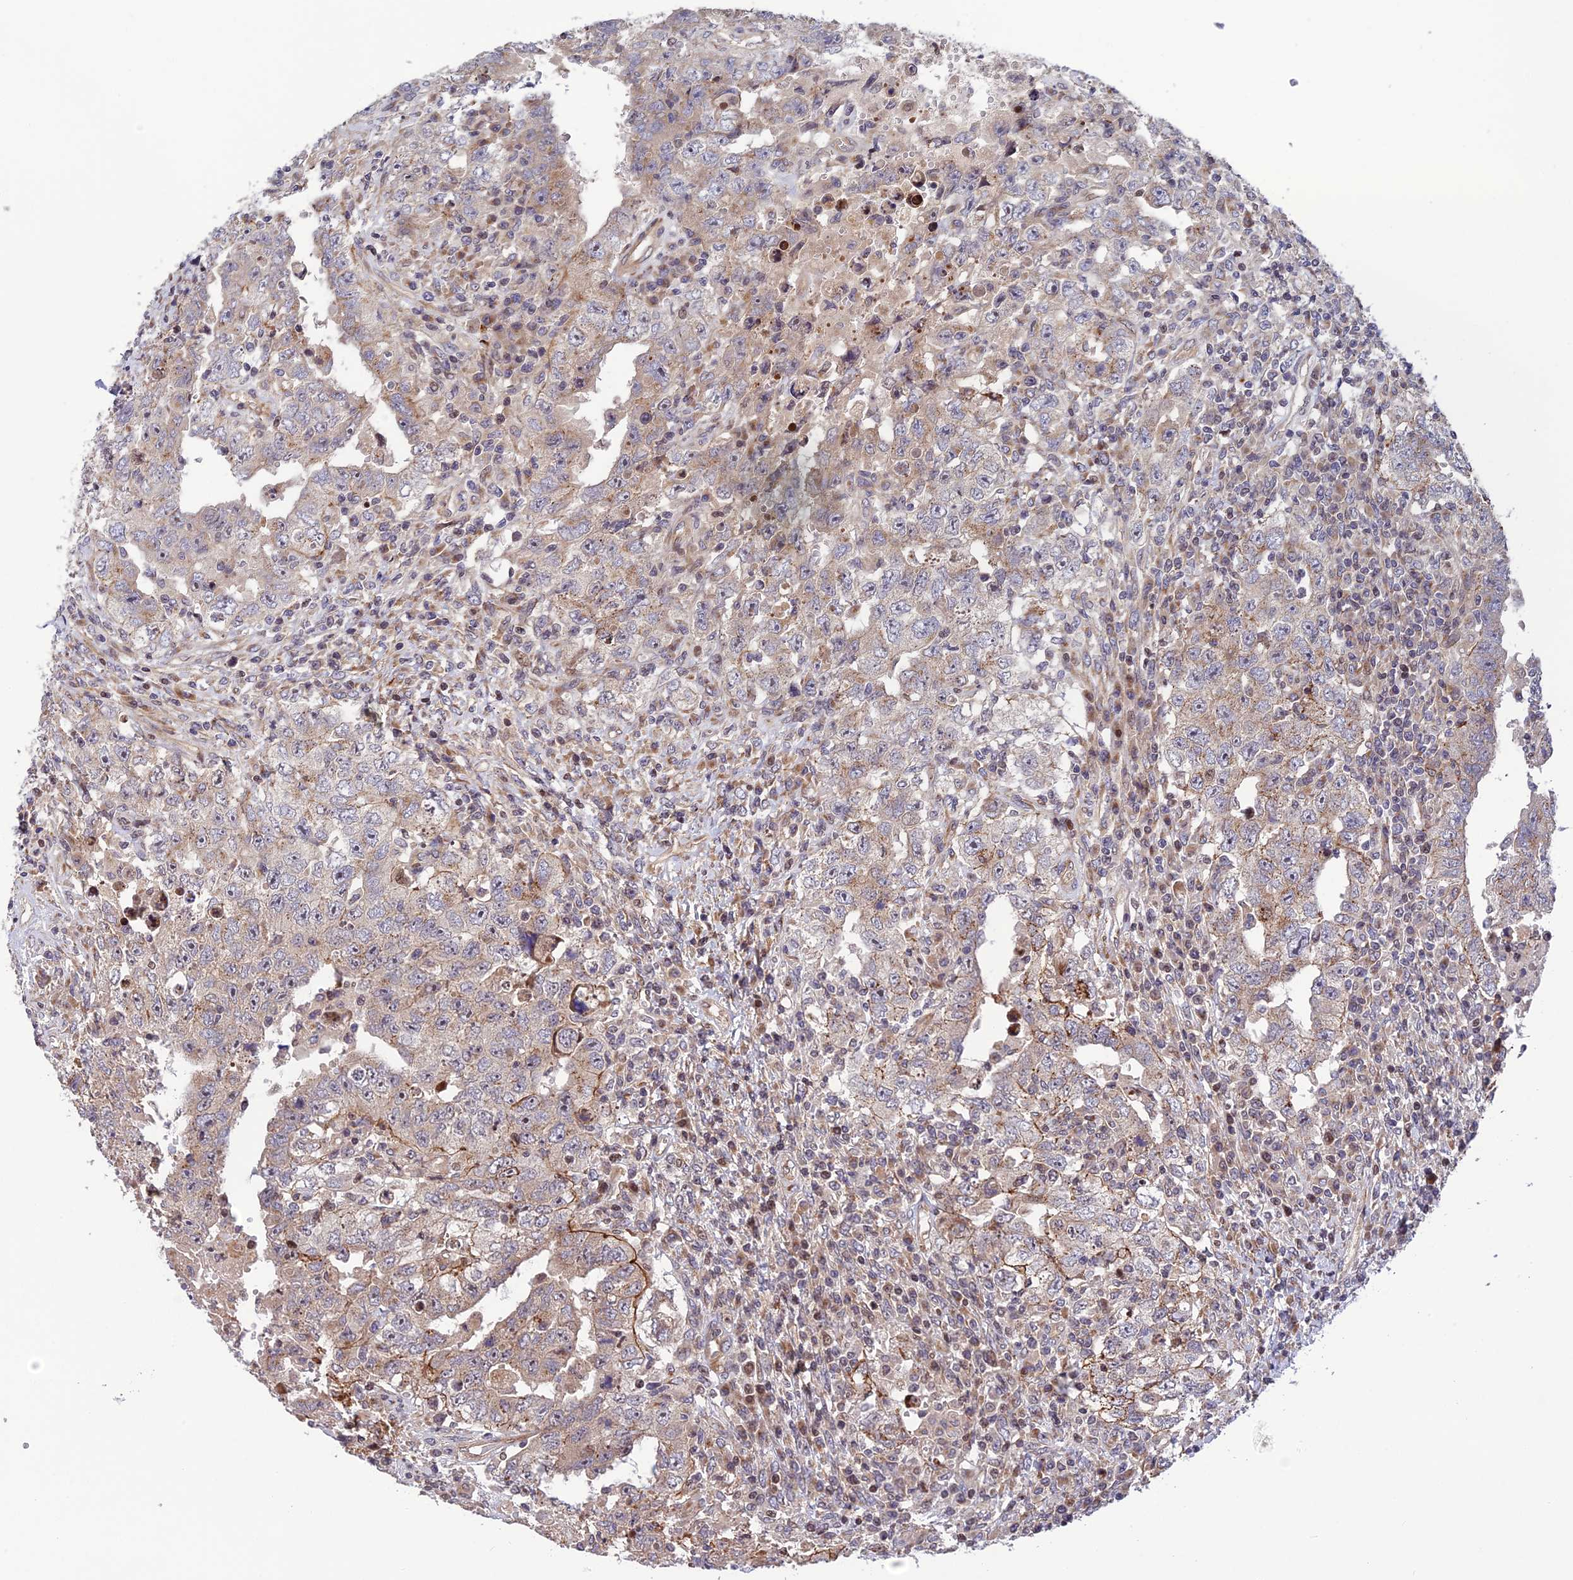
{"staining": {"intensity": "weak", "quantity": "<25%", "location": "cytoplasmic/membranous"}, "tissue": "testis cancer", "cell_type": "Tumor cells", "image_type": "cancer", "snomed": [{"axis": "morphology", "description": "Carcinoma, Embryonal, NOS"}, {"axis": "topography", "description": "Testis"}], "caption": "Tumor cells are negative for protein expression in human testis embryonal carcinoma. (Brightfield microscopy of DAB (3,3'-diaminobenzidine) immunohistochemistry (IHC) at high magnification).", "gene": "SMIM7", "patient": {"sex": "male", "age": 26}}